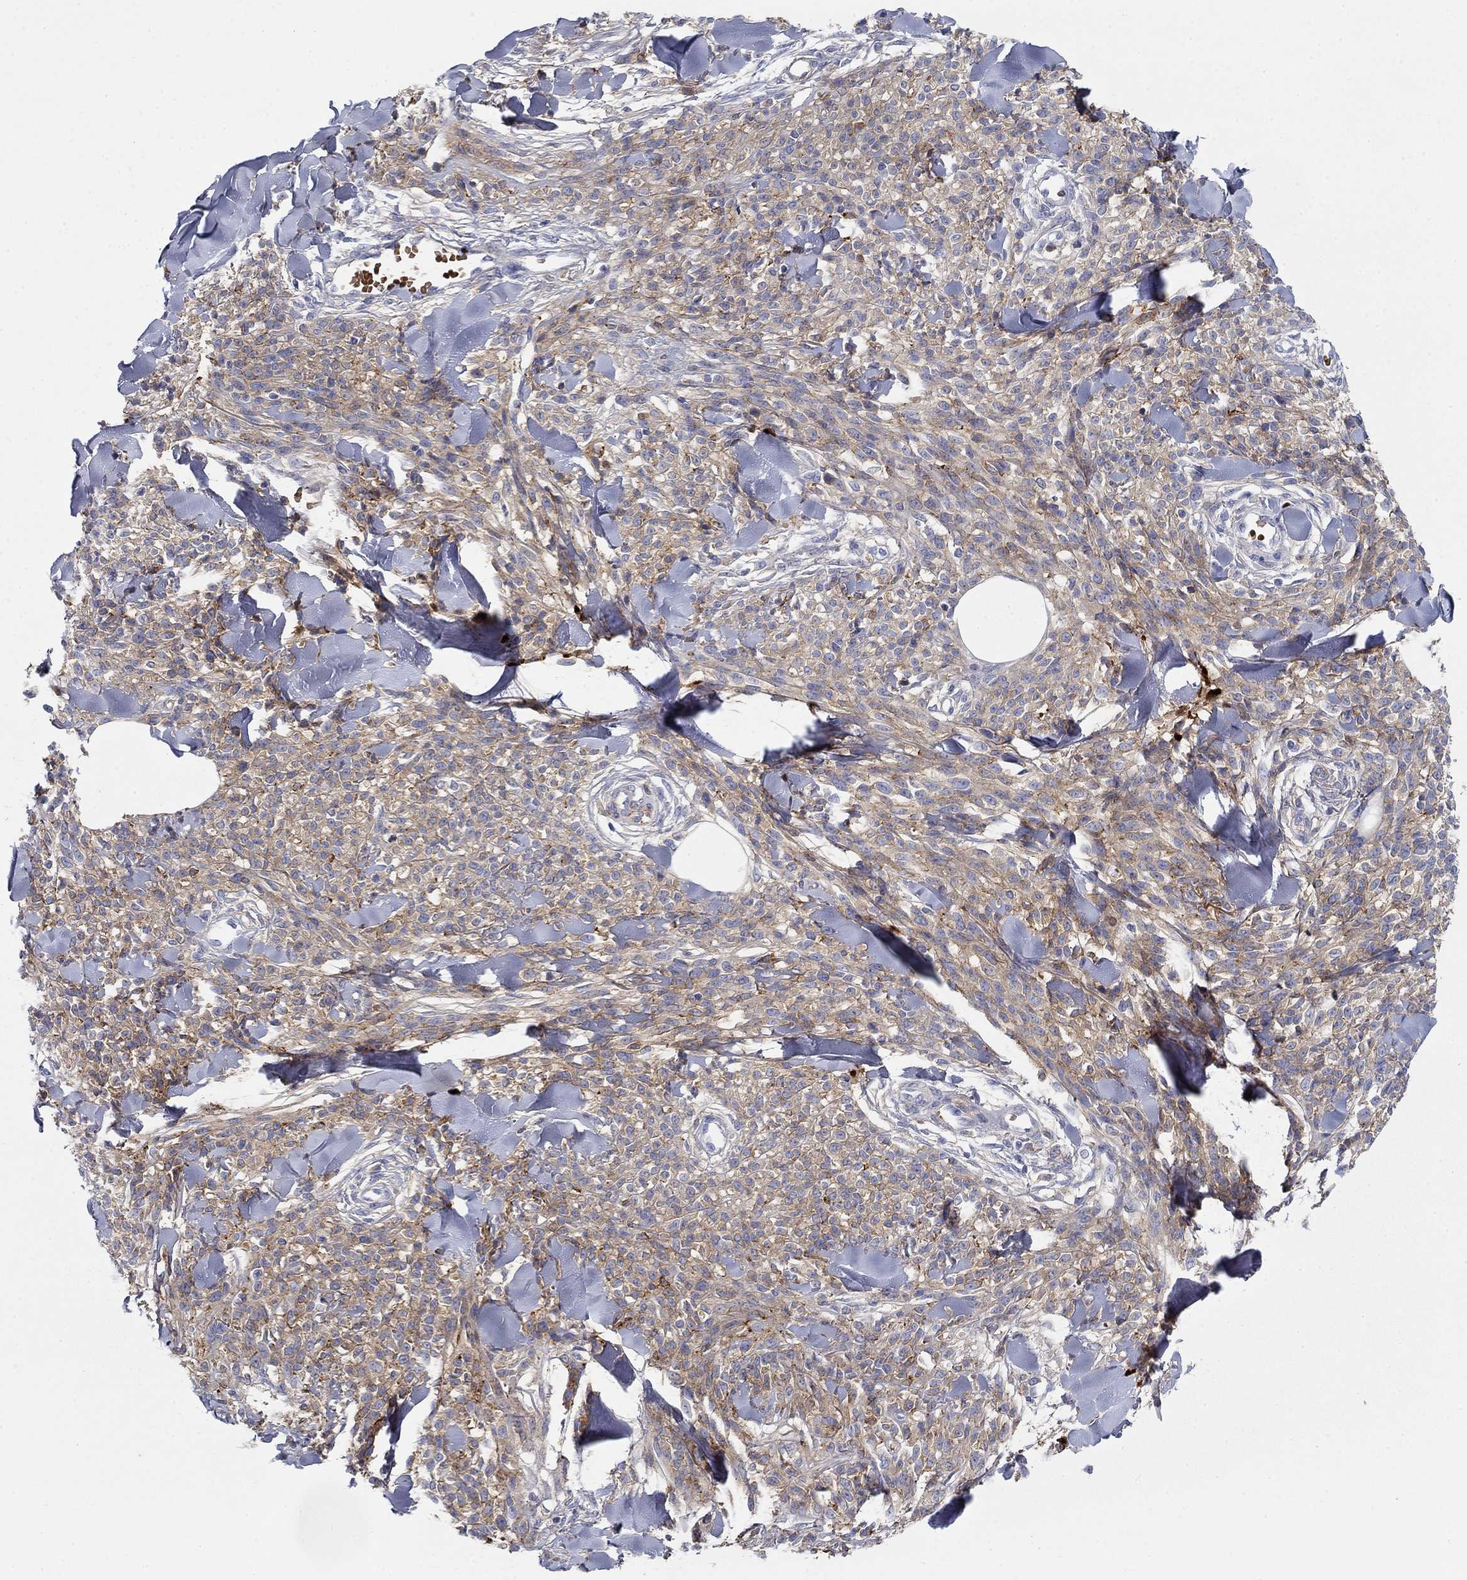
{"staining": {"intensity": "moderate", "quantity": ">75%", "location": "cytoplasmic/membranous"}, "tissue": "melanoma", "cell_type": "Tumor cells", "image_type": "cancer", "snomed": [{"axis": "morphology", "description": "Malignant melanoma, NOS"}, {"axis": "topography", "description": "Skin"}, {"axis": "topography", "description": "Skin of trunk"}], "caption": "High-magnification brightfield microscopy of melanoma stained with DAB (3,3'-diaminobenzidine) (brown) and counterstained with hematoxylin (blue). tumor cells exhibit moderate cytoplasmic/membranous positivity is seen in approximately>75% of cells. Immunohistochemistry stains the protein of interest in brown and the nuclei are stained blue.", "gene": "GPC1", "patient": {"sex": "male", "age": 74}}